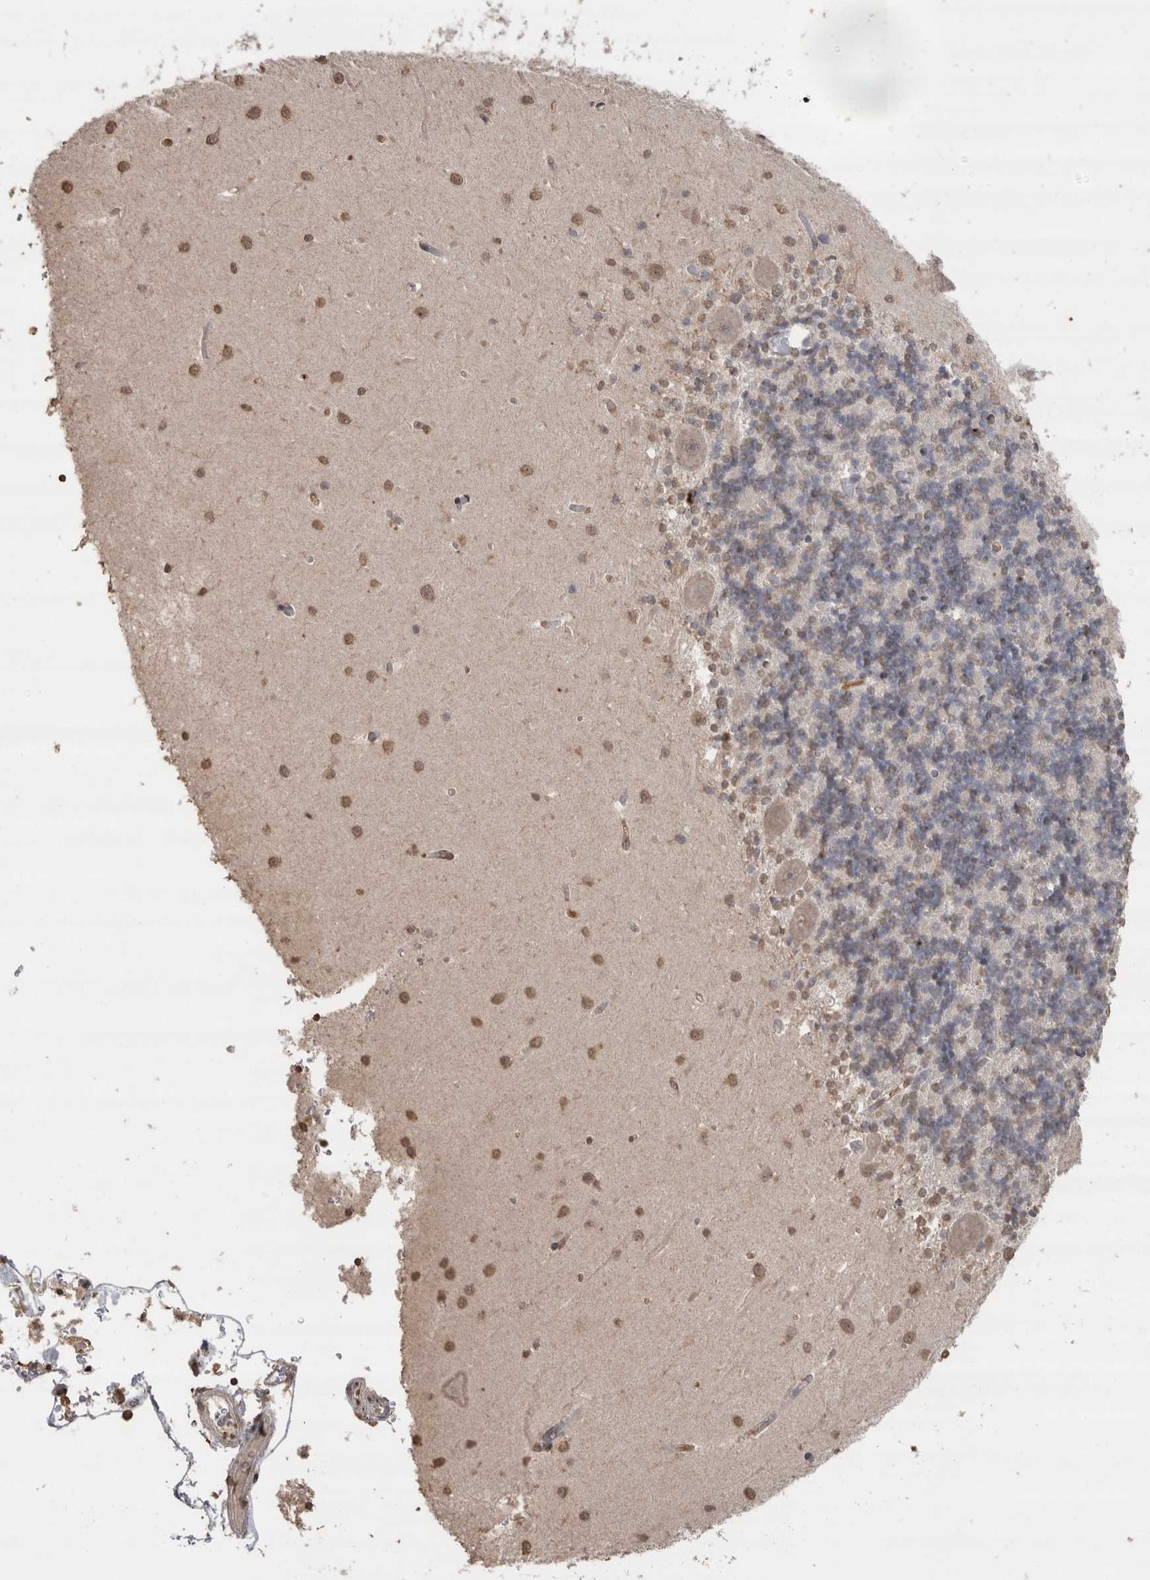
{"staining": {"intensity": "weak", "quantity": "<25%", "location": "nuclear"}, "tissue": "cerebellum", "cell_type": "Cells in granular layer", "image_type": "normal", "snomed": [{"axis": "morphology", "description": "Normal tissue, NOS"}, {"axis": "topography", "description": "Cerebellum"}], "caption": "Immunohistochemical staining of normal cerebellum demonstrates no significant expression in cells in granular layer.", "gene": "CRELD2", "patient": {"sex": "male", "age": 37}}